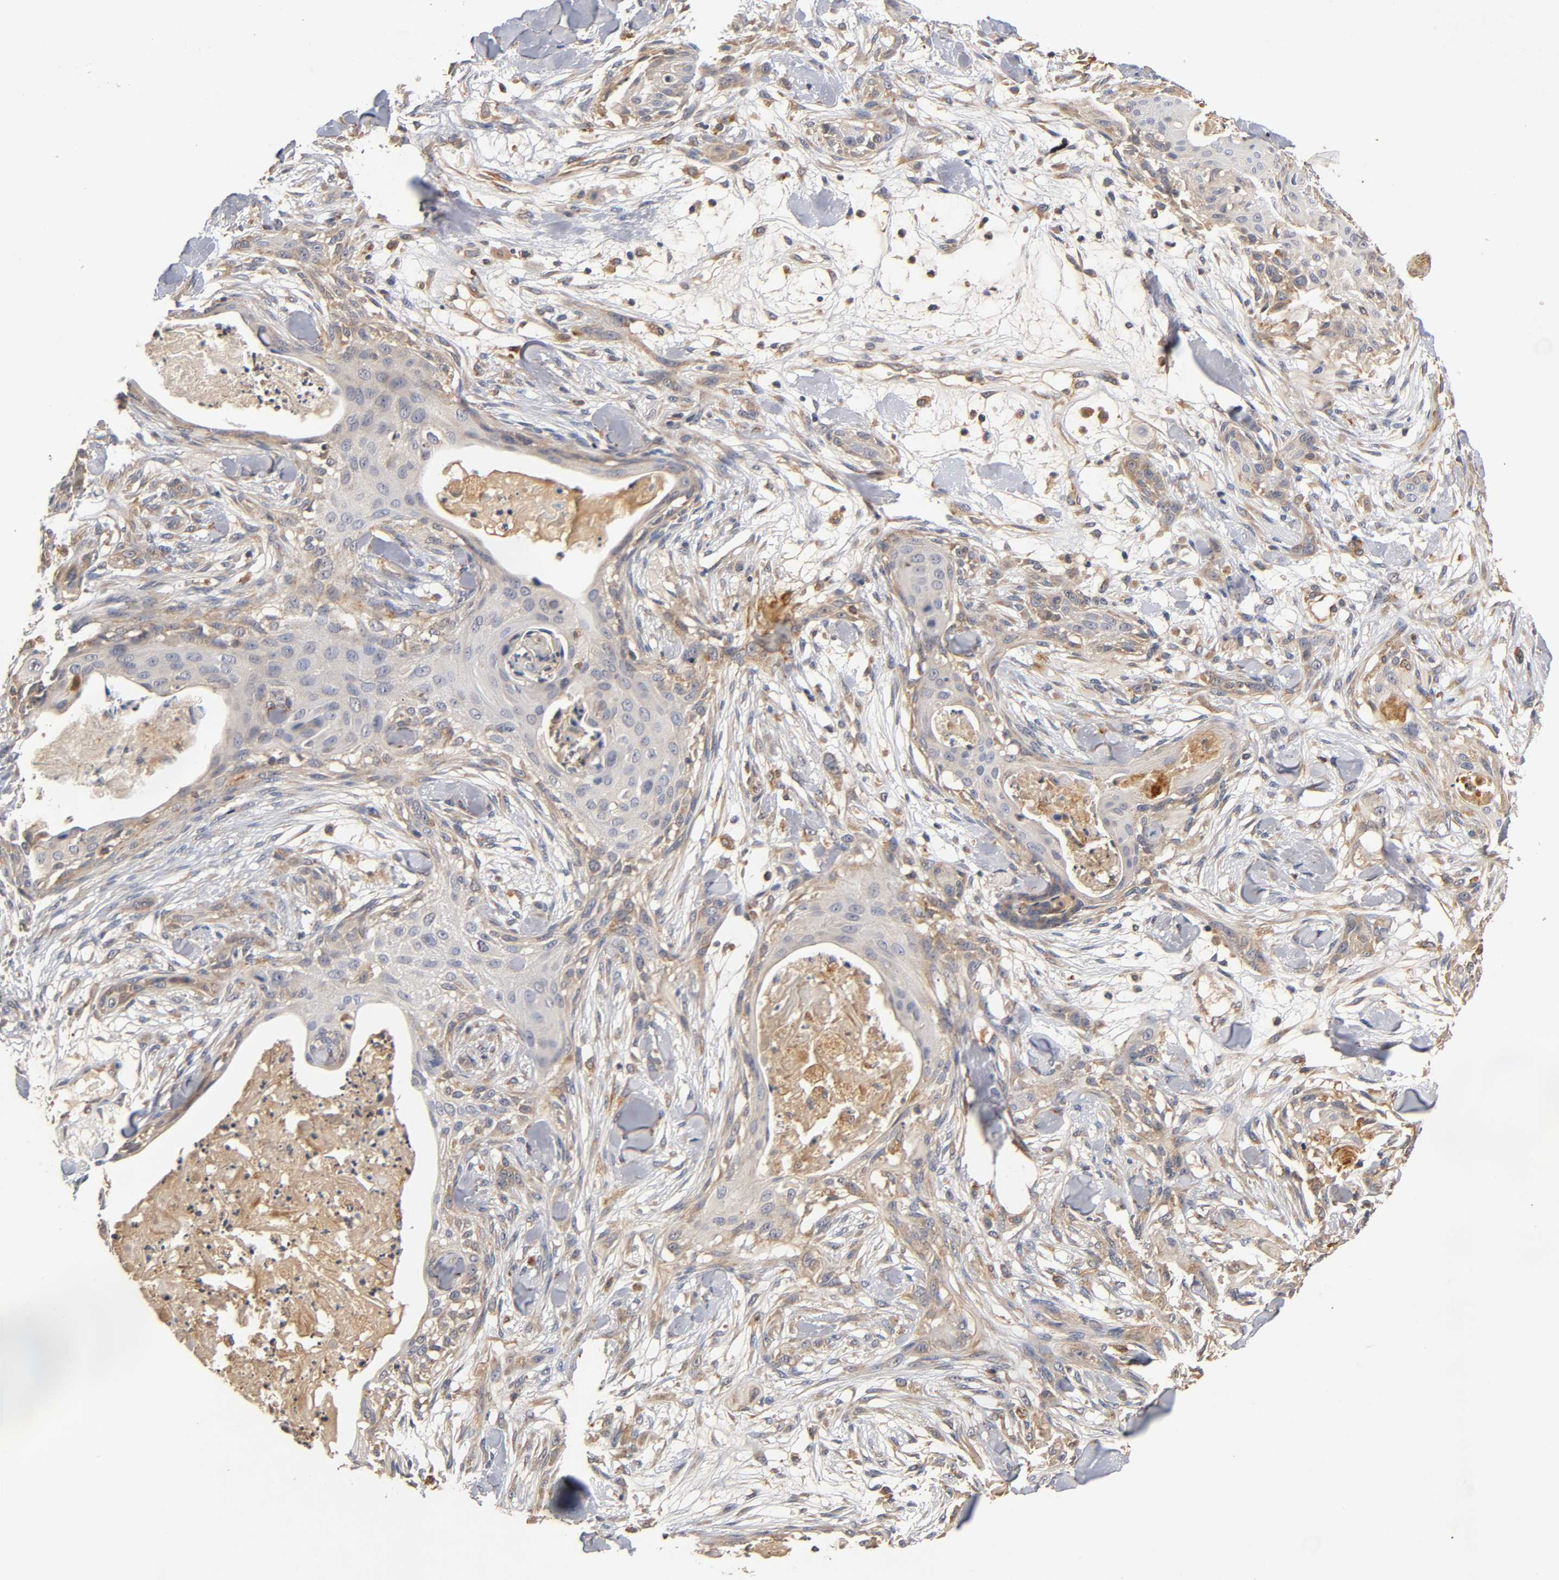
{"staining": {"intensity": "weak", "quantity": "25%-75%", "location": "cytoplasmic/membranous"}, "tissue": "skin cancer", "cell_type": "Tumor cells", "image_type": "cancer", "snomed": [{"axis": "morphology", "description": "Squamous cell carcinoma, NOS"}, {"axis": "topography", "description": "Skin"}], "caption": "An image of skin cancer stained for a protein demonstrates weak cytoplasmic/membranous brown staining in tumor cells.", "gene": "SCAP", "patient": {"sex": "female", "age": 59}}